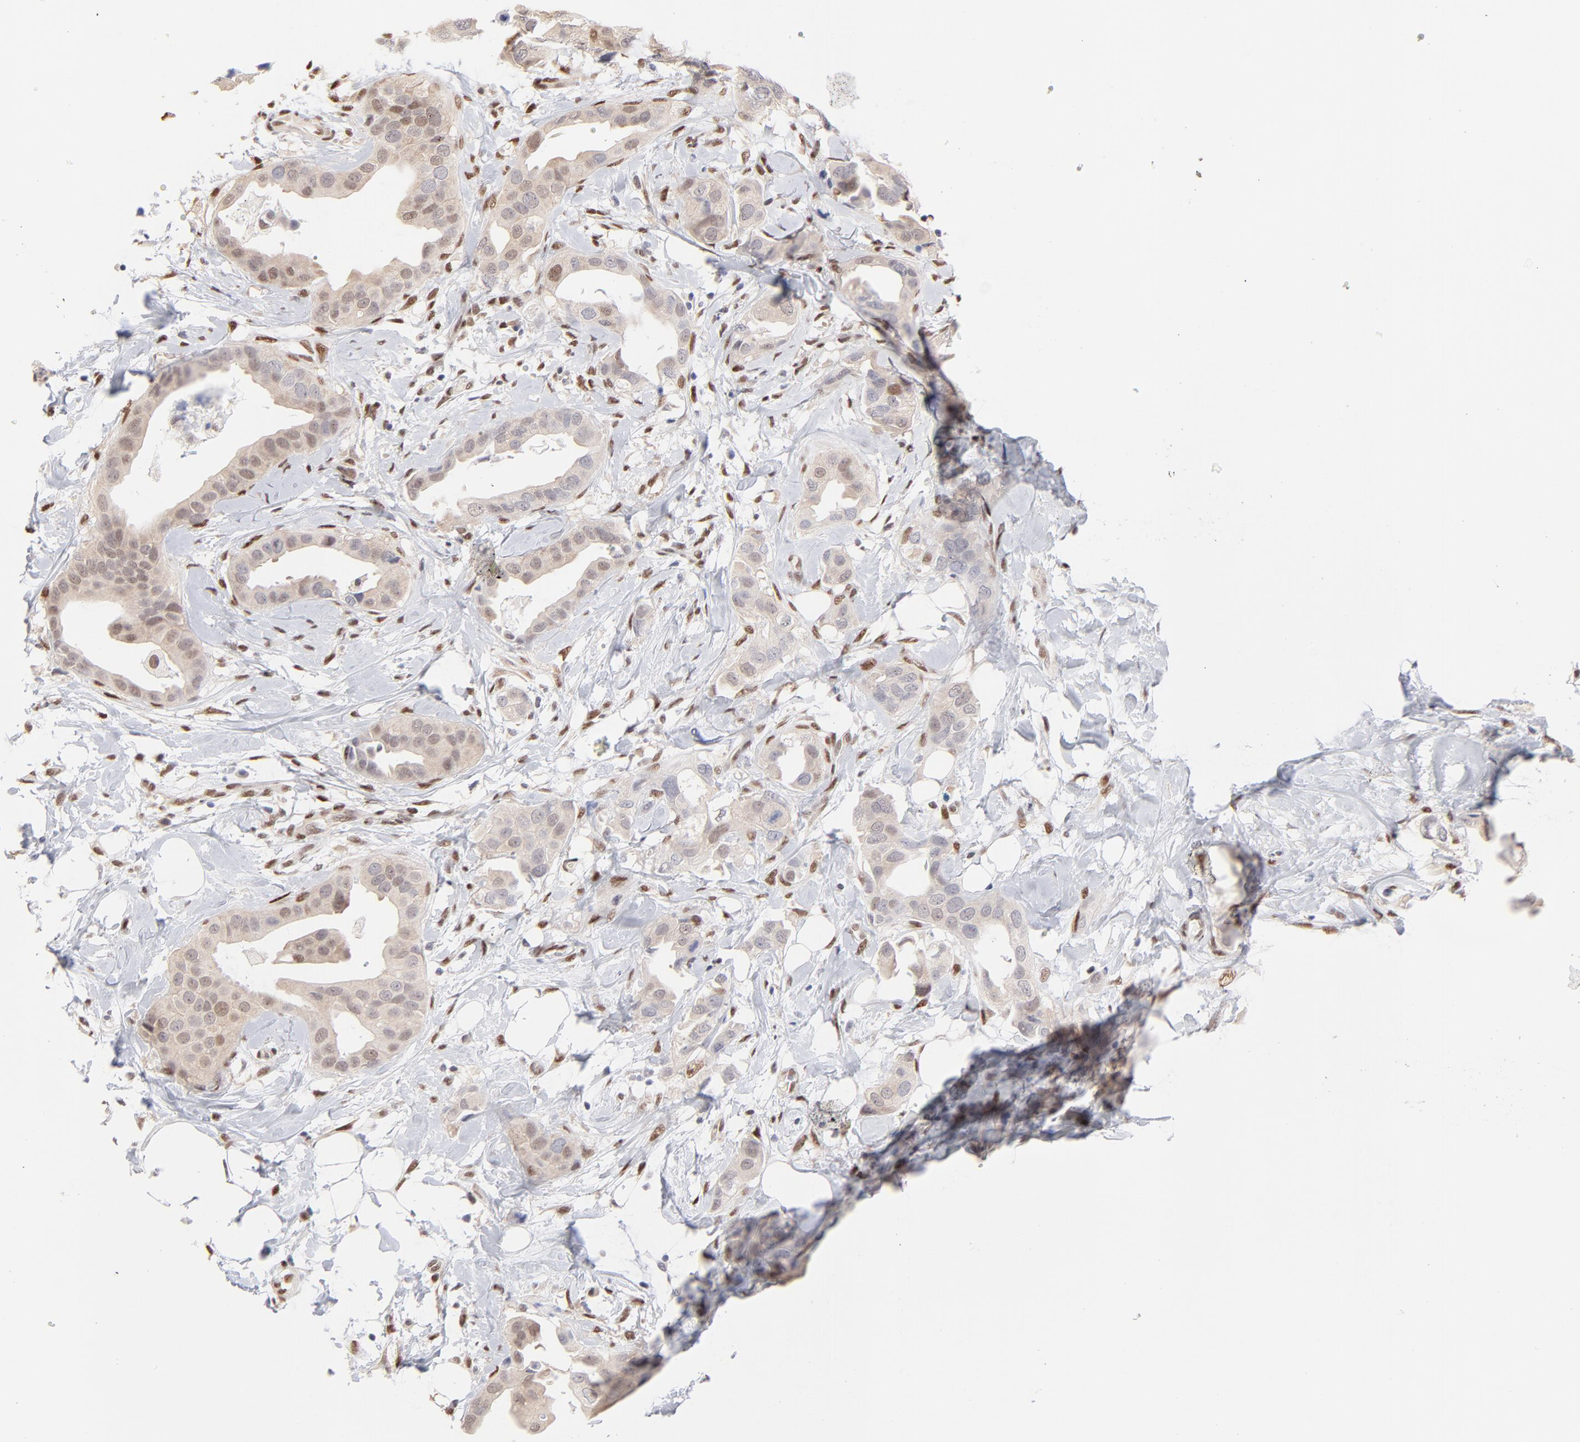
{"staining": {"intensity": "weak", "quantity": "<25%", "location": "cytoplasmic/membranous,nuclear"}, "tissue": "breast cancer", "cell_type": "Tumor cells", "image_type": "cancer", "snomed": [{"axis": "morphology", "description": "Duct carcinoma"}, {"axis": "topography", "description": "Breast"}], "caption": "An immunohistochemistry (IHC) micrograph of infiltrating ductal carcinoma (breast) is shown. There is no staining in tumor cells of infiltrating ductal carcinoma (breast).", "gene": "STAT3", "patient": {"sex": "female", "age": 40}}